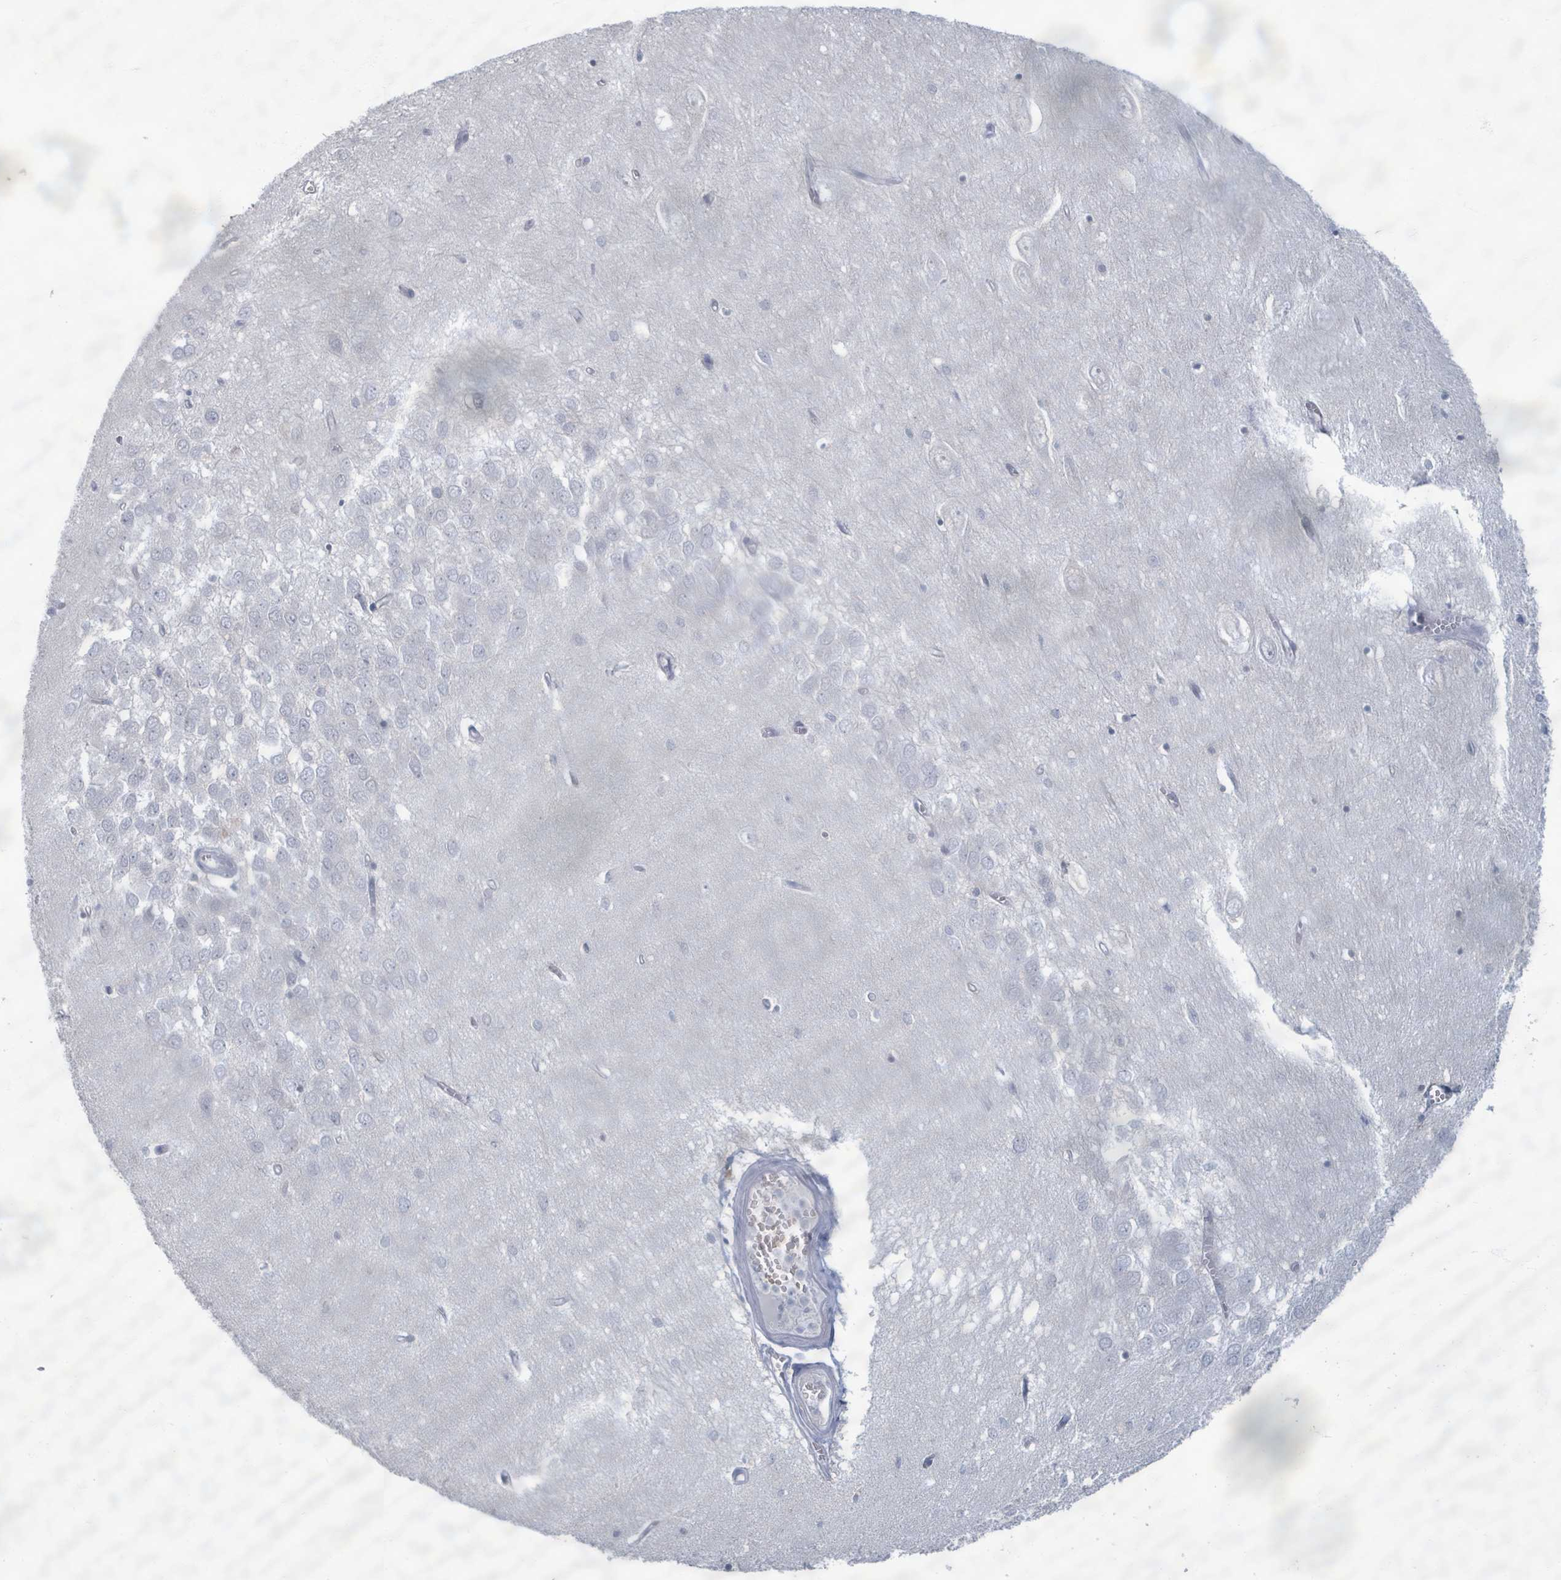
{"staining": {"intensity": "negative", "quantity": "none", "location": "none"}, "tissue": "hippocampus", "cell_type": "Glial cells", "image_type": "normal", "snomed": [{"axis": "morphology", "description": "Normal tissue, NOS"}, {"axis": "topography", "description": "Hippocampus"}], "caption": "Image shows no protein staining in glial cells of benign hippocampus. (DAB immunohistochemistry, high magnification).", "gene": "WNT11", "patient": {"sex": "female", "age": 64}}